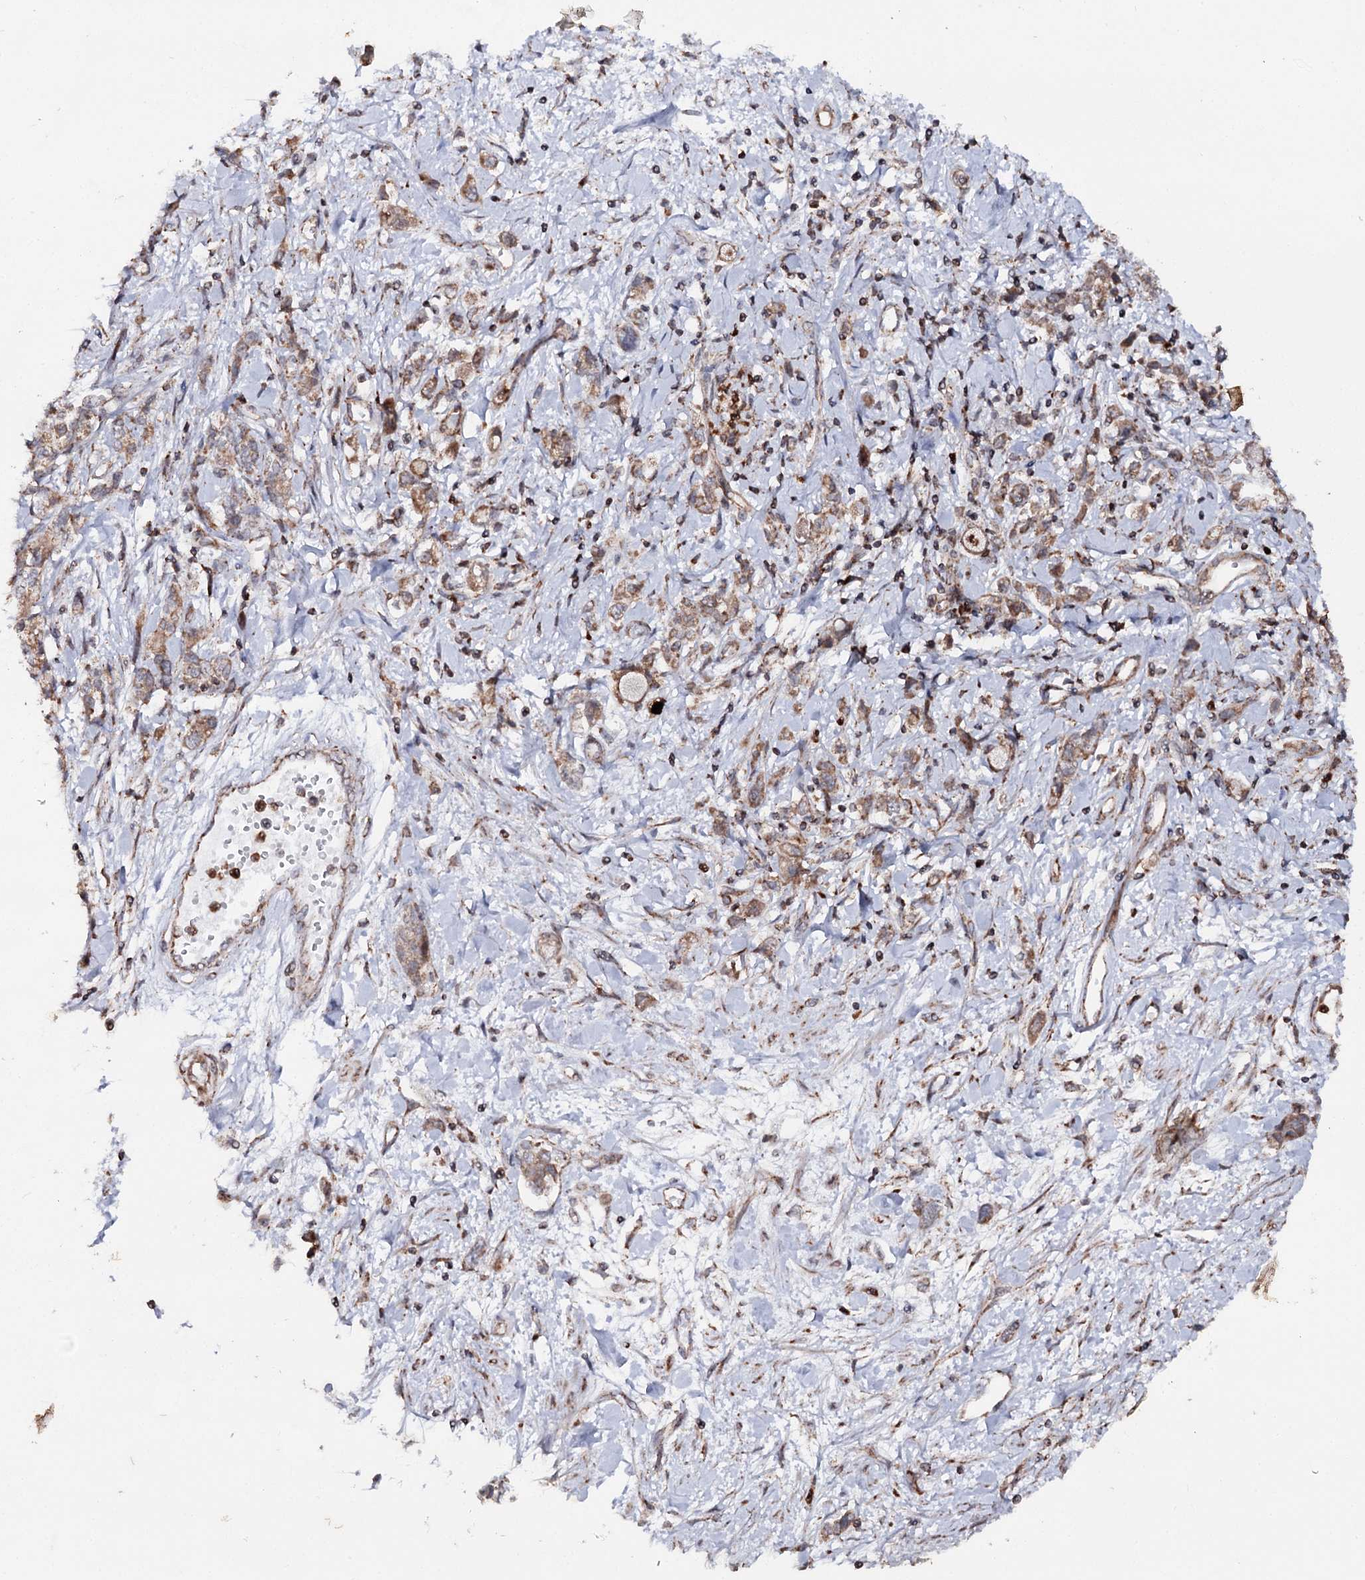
{"staining": {"intensity": "moderate", "quantity": ">75%", "location": "cytoplasmic/membranous"}, "tissue": "stomach cancer", "cell_type": "Tumor cells", "image_type": "cancer", "snomed": [{"axis": "morphology", "description": "Adenocarcinoma, NOS"}, {"axis": "topography", "description": "Stomach"}], "caption": "Human stomach adenocarcinoma stained with a brown dye demonstrates moderate cytoplasmic/membranous positive positivity in about >75% of tumor cells.", "gene": "FGFR1OP2", "patient": {"sex": "female", "age": 76}}